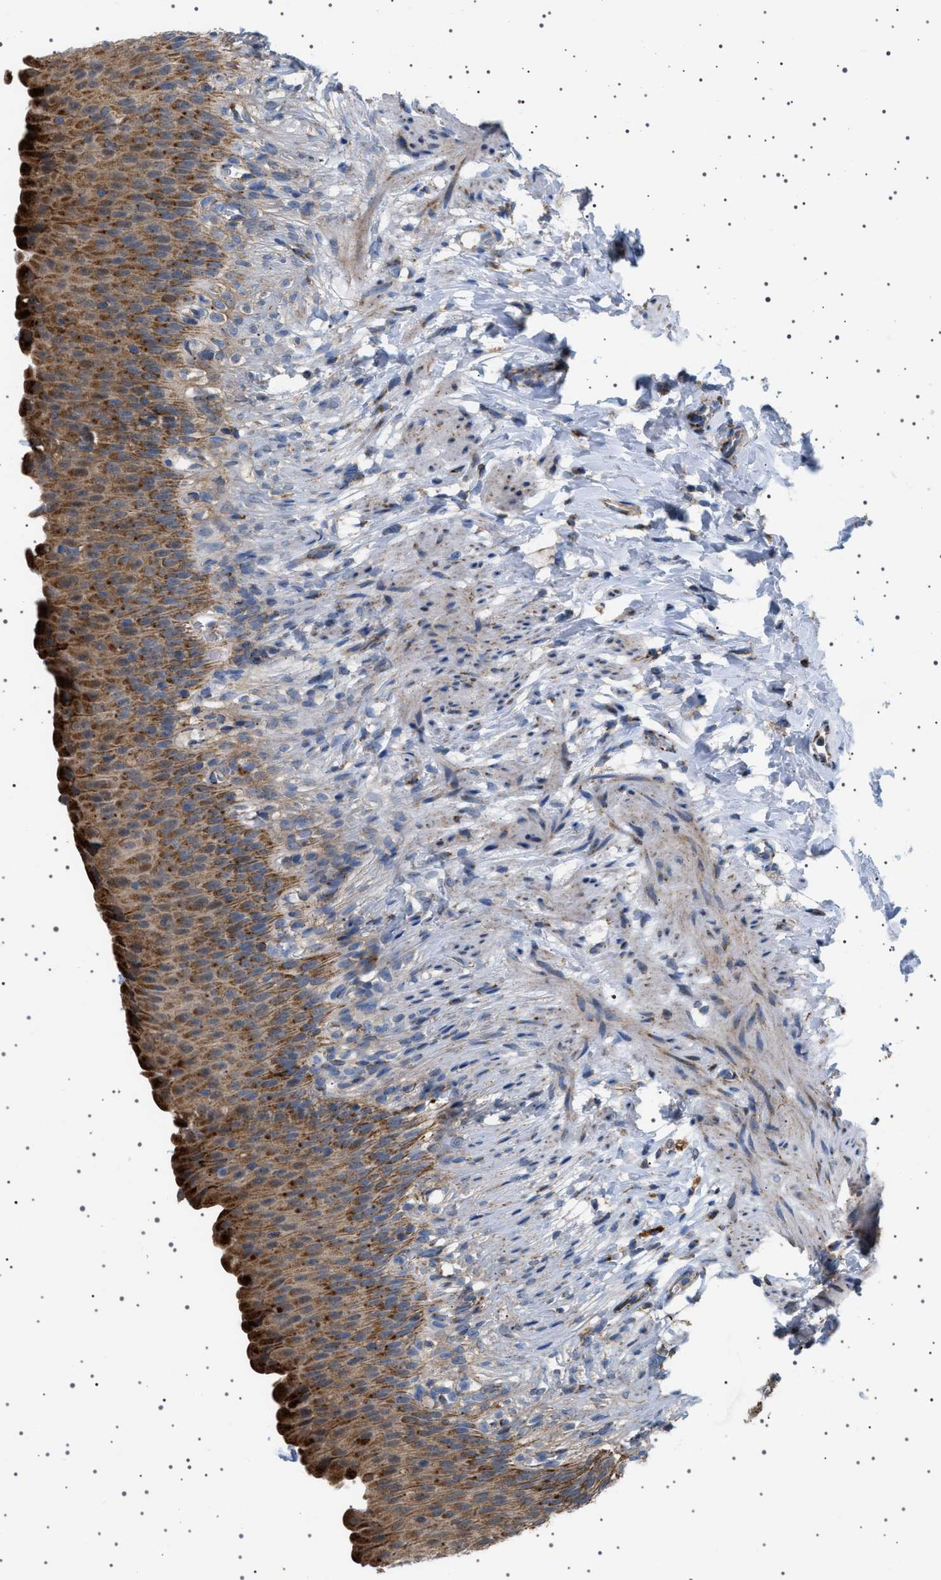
{"staining": {"intensity": "strong", "quantity": ">75%", "location": "cytoplasmic/membranous"}, "tissue": "urinary bladder", "cell_type": "Urothelial cells", "image_type": "normal", "snomed": [{"axis": "morphology", "description": "Normal tissue, NOS"}, {"axis": "topography", "description": "Urinary bladder"}], "caption": "Strong cytoplasmic/membranous protein positivity is identified in approximately >75% of urothelial cells in urinary bladder. The staining was performed using DAB (3,3'-diaminobenzidine), with brown indicating positive protein expression. Nuclei are stained blue with hematoxylin.", "gene": "UBXN8", "patient": {"sex": "female", "age": 79}}